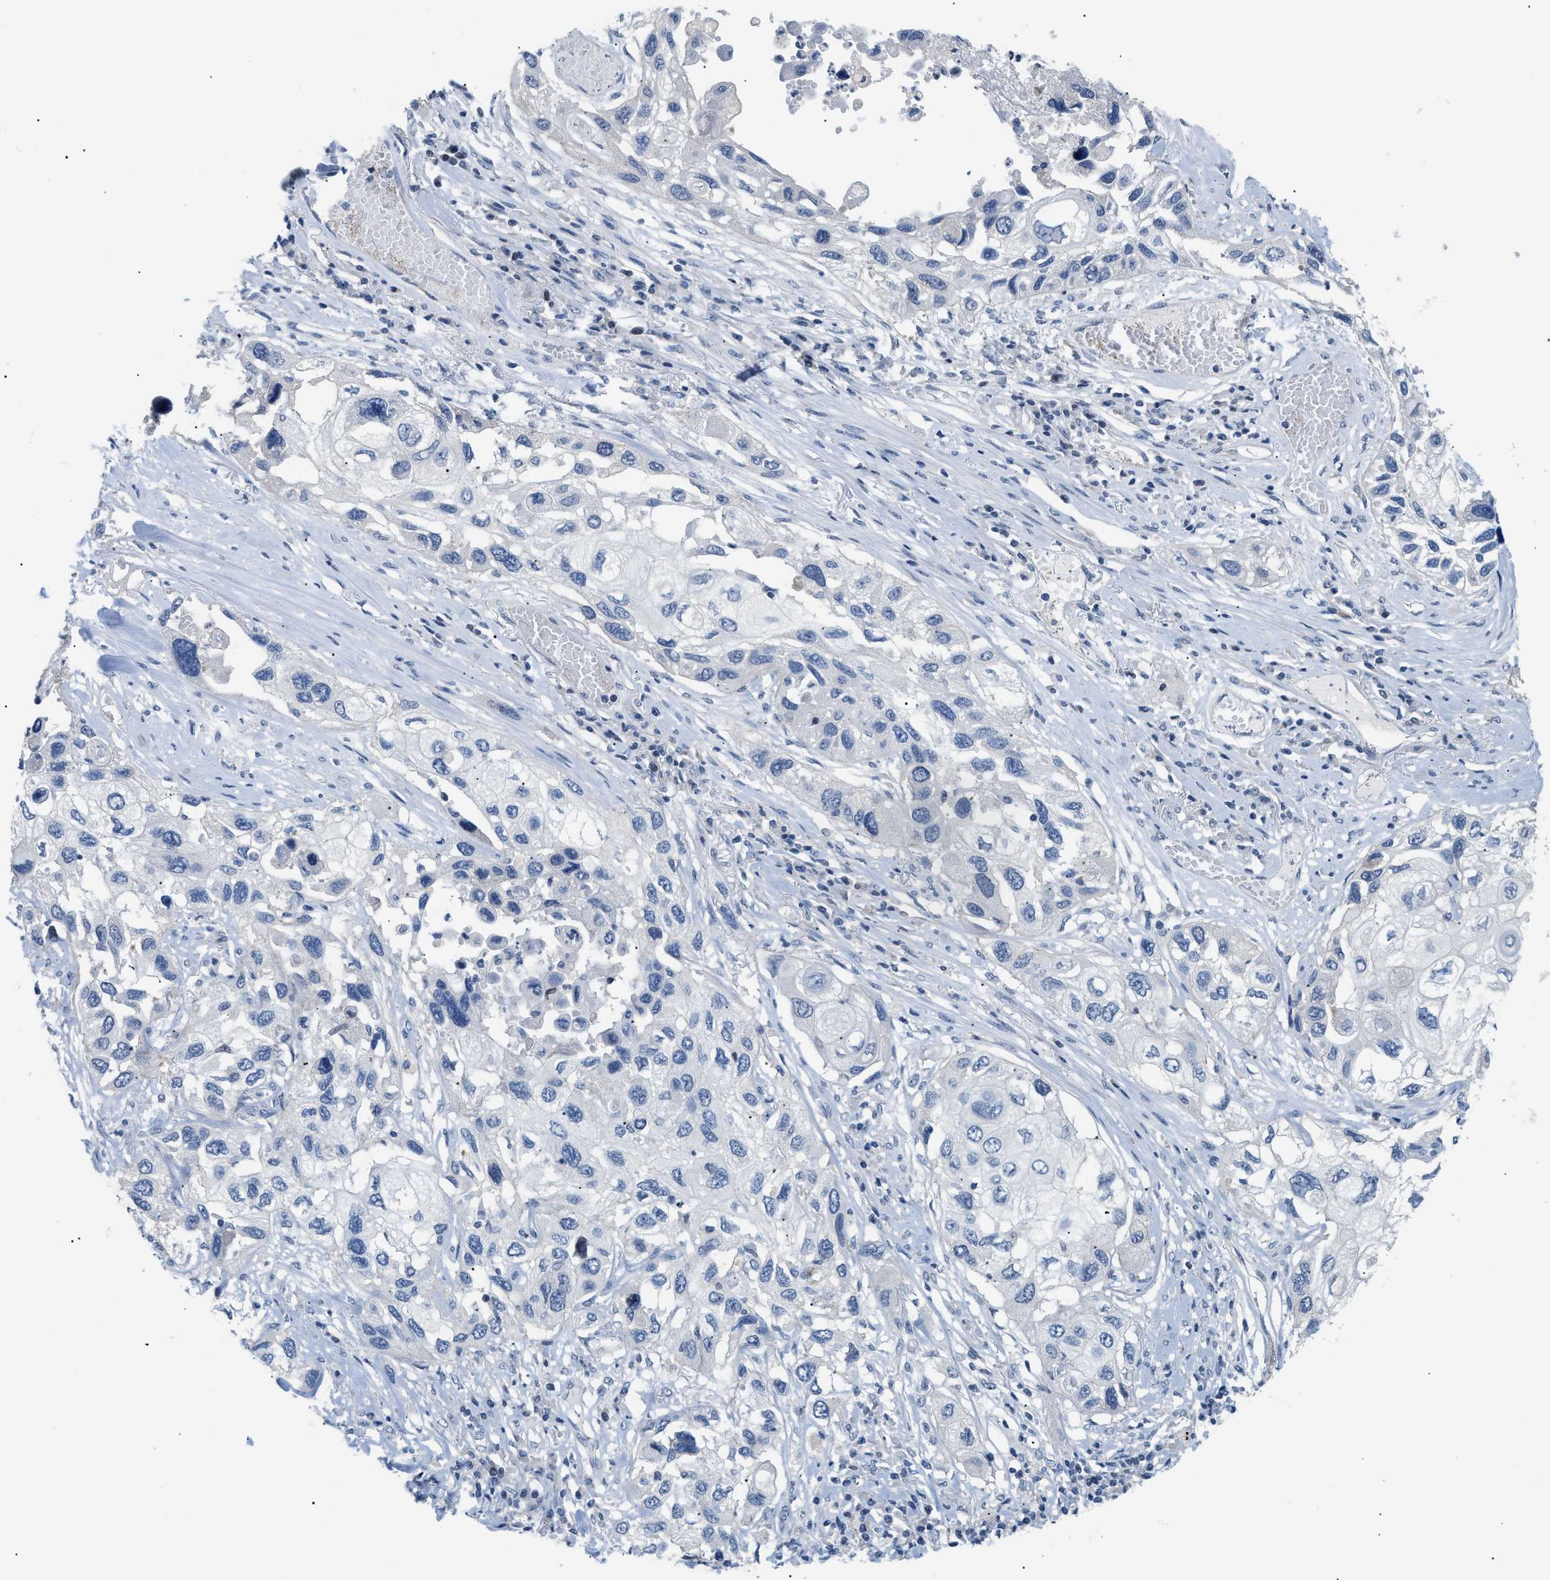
{"staining": {"intensity": "negative", "quantity": "none", "location": "none"}, "tissue": "lung cancer", "cell_type": "Tumor cells", "image_type": "cancer", "snomed": [{"axis": "morphology", "description": "Squamous cell carcinoma, NOS"}, {"axis": "topography", "description": "Lung"}], "caption": "High magnification brightfield microscopy of lung cancer (squamous cell carcinoma) stained with DAB (brown) and counterstained with hematoxylin (blue): tumor cells show no significant staining. (Brightfield microscopy of DAB (3,3'-diaminobenzidine) immunohistochemistry (IHC) at high magnification).", "gene": "FDCSP", "patient": {"sex": "male", "age": 71}}